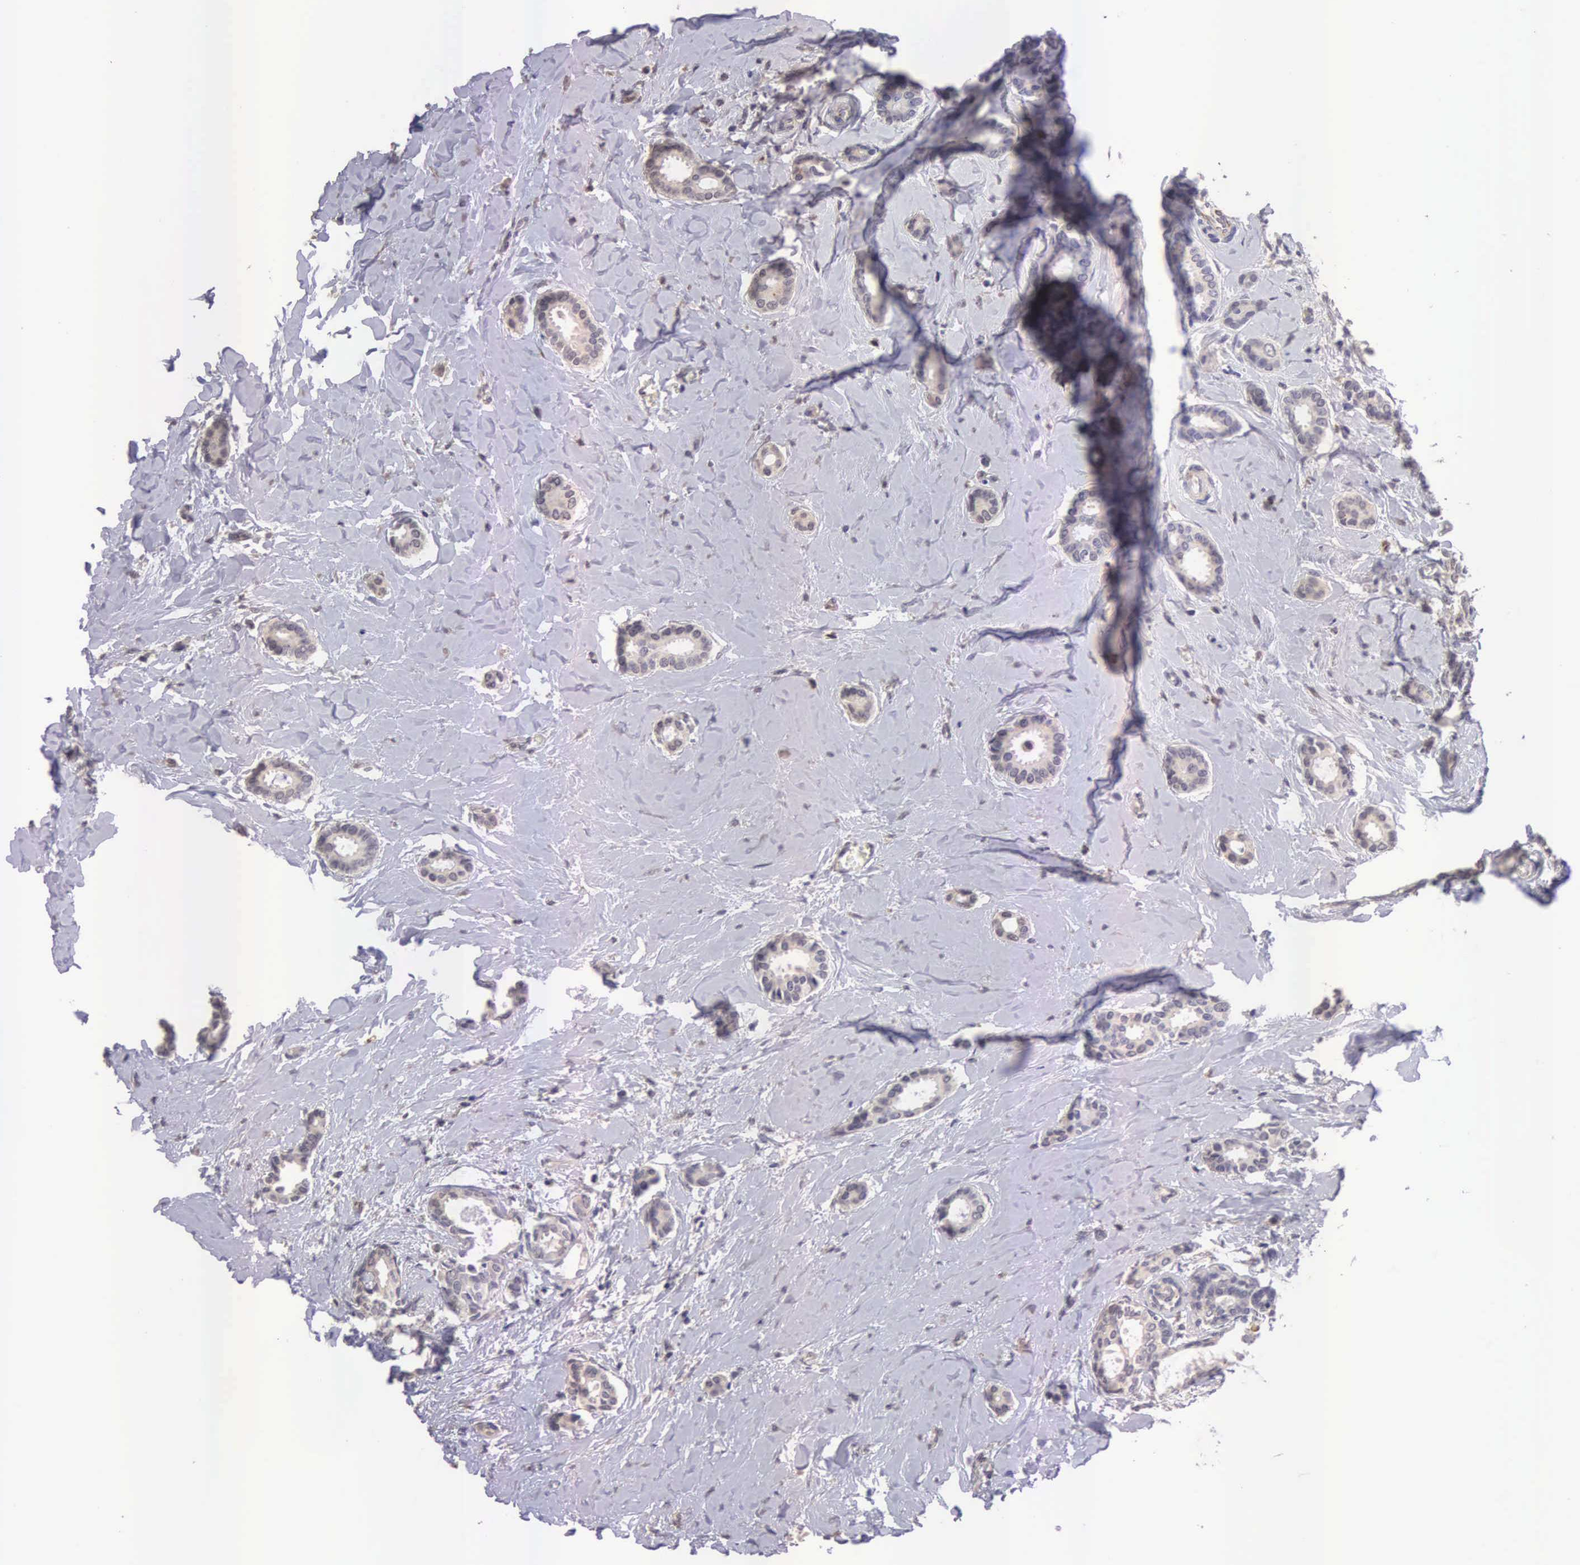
{"staining": {"intensity": "weak", "quantity": ">75%", "location": "cytoplasmic/membranous"}, "tissue": "breast cancer", "cell_type": "Tumor cells", "image_type": "cancer", "snomed": [{"axis": "morphology", "description": "Duct carcinoma"}, {"axis": "topography", "description": "Breast"}], "caption": "DAB (3,3'-diaminobenzidine) immunohistochemical staining of human breast cancer (invasive ductal carcinoma) demonstrates weak cytoplasmic/membranous protein staining in approximately >75% of tumor cells. (DAB (3,3'-diaminobenzidine) IHC, brown staining for protein, blue staining for nuclei).", "gene": "CDC45", "patient": {"sex": "female", "age": 50}}